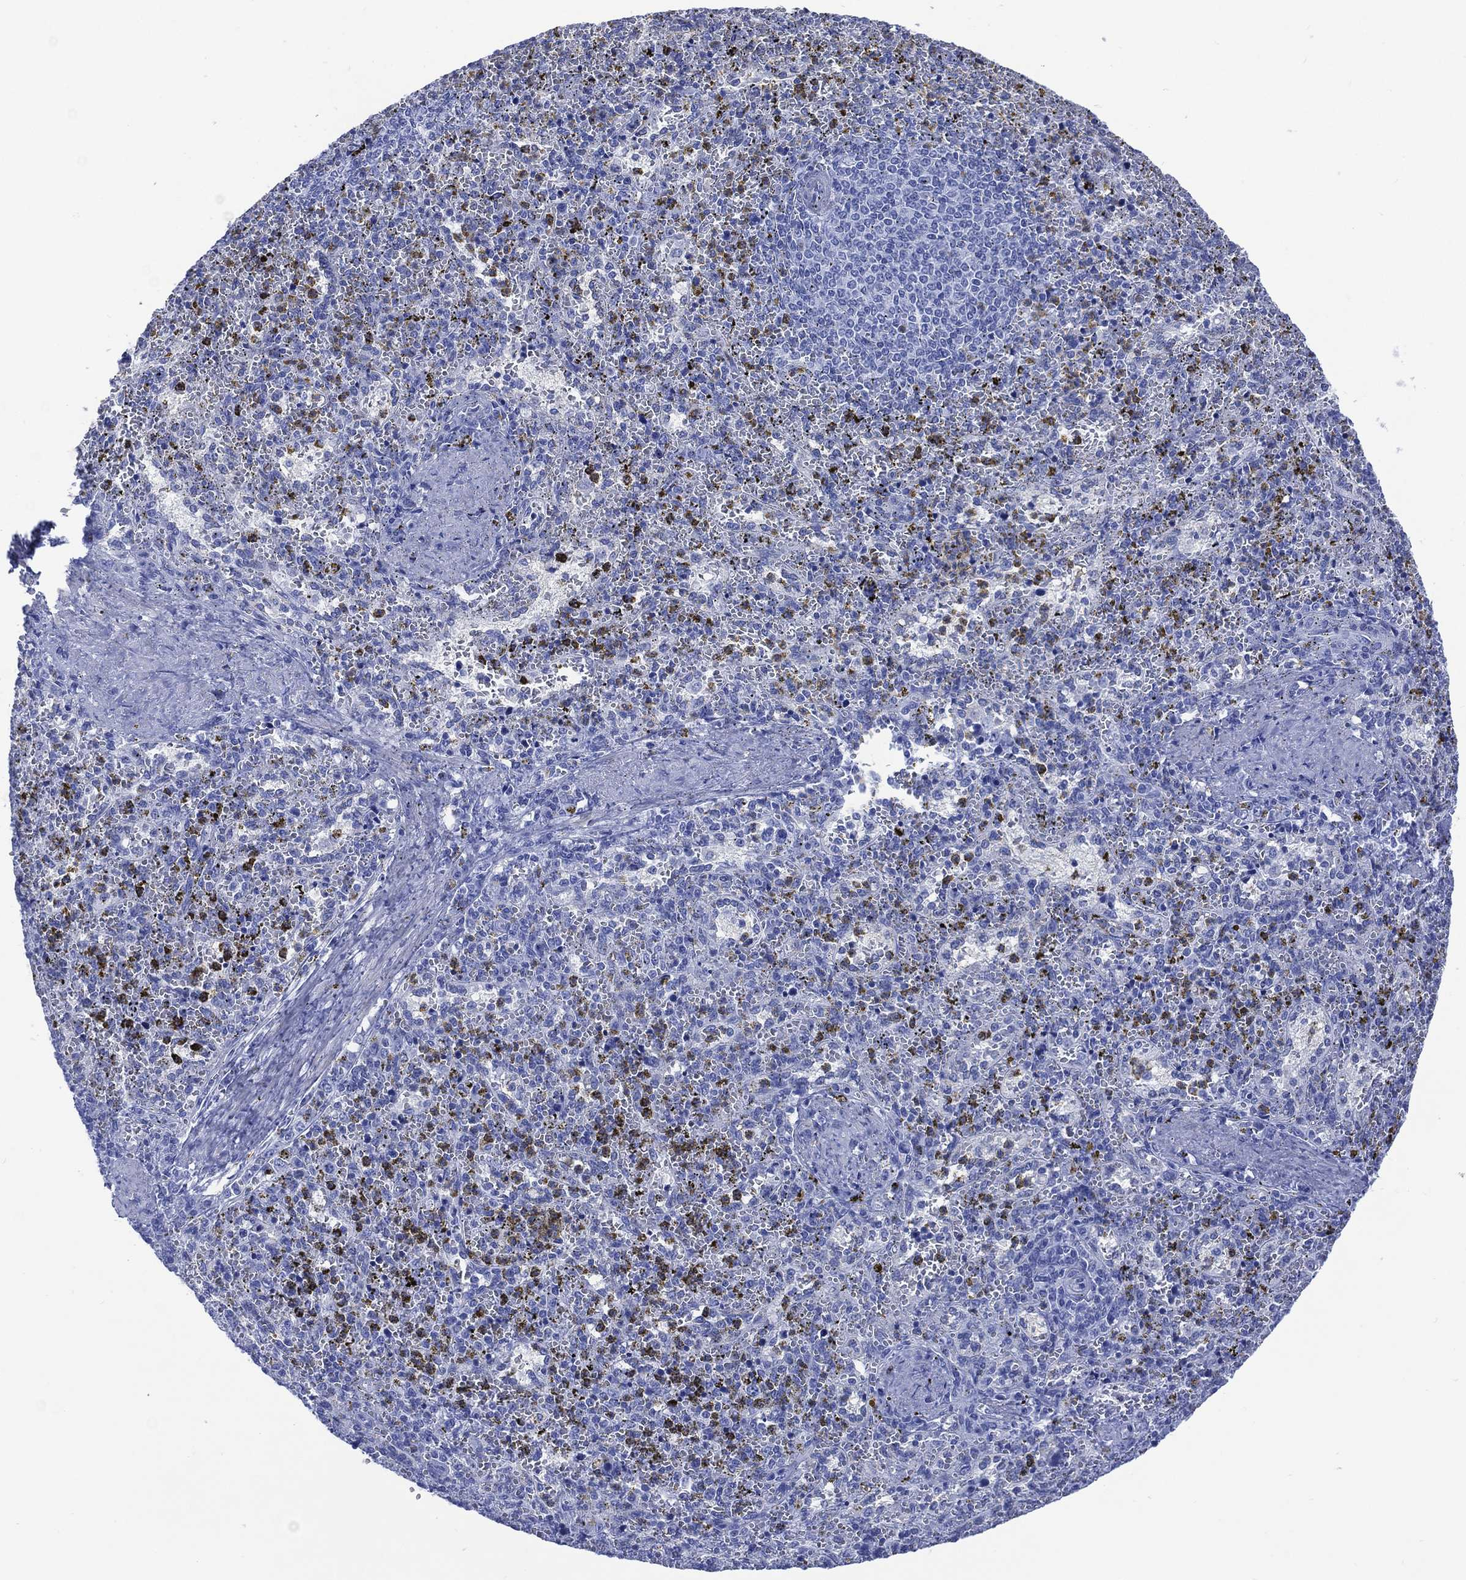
{"staining": {"intensity": "negative", "quantity": "none", "location": "none"}, "tissue": "spleen", "cell_type": "Cells in red pulp", "image_type": "normal", "snomed": [{"axis": "morphology", "description": "Normal tissue, NOS"}, {"axis": "topography", "description": "Spleen"}], "caption": "High power microscopy image of an immunohistochemistry (IHC) image of benign spleen, revealing no significant positivity in cells in red pulp. (Stains: DAB (3,3'-diaminobenzidine) IHC with hematoxylin counter stain, Microscopy: brightfield microscopy at high magnification).", "gene": "SHCBP1L", "patient": {"sex": "female", "age": 50}}